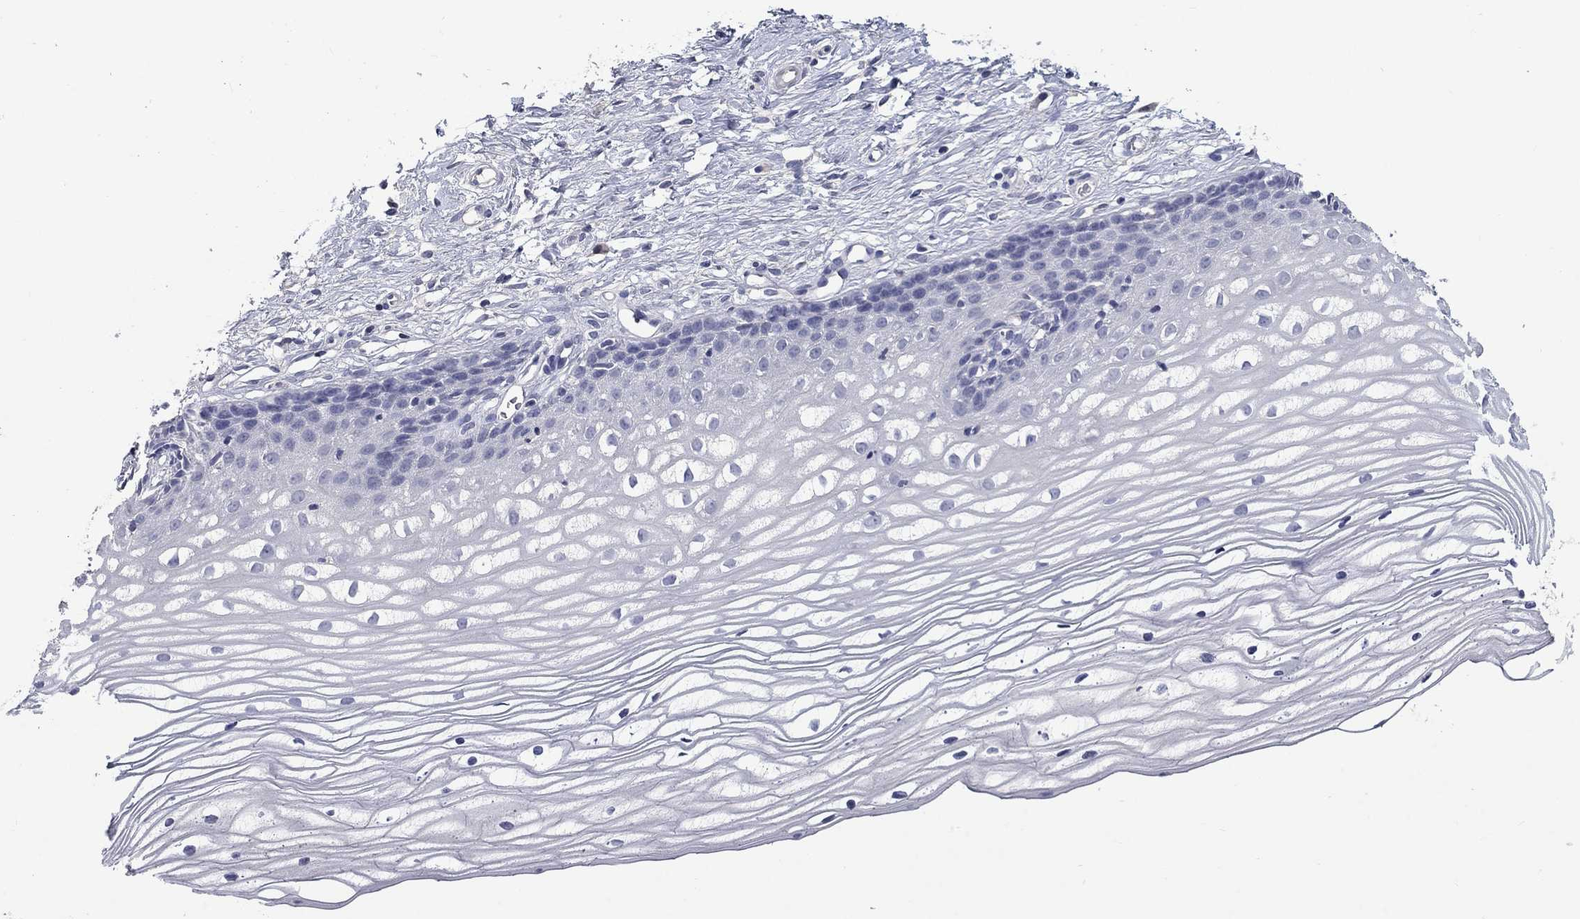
{"staining": {"intensity": "negative", "quantity": "none", "location": "none"}, "tissue": "cervix", "cell_type": "Glandular cells", "image_type": "normal", "snomed": [{"axis": "morphology", "description": "Normal tissue, NOS"}, {"axis": "topography", "description": "Cervix"}], "caption": "IHC image of benign cervix: cervix stained with DAB reveals no significant protein positivity in glandular cells.", "gene": "PLEK", "patient": {"sex": "female", "age": 40}}